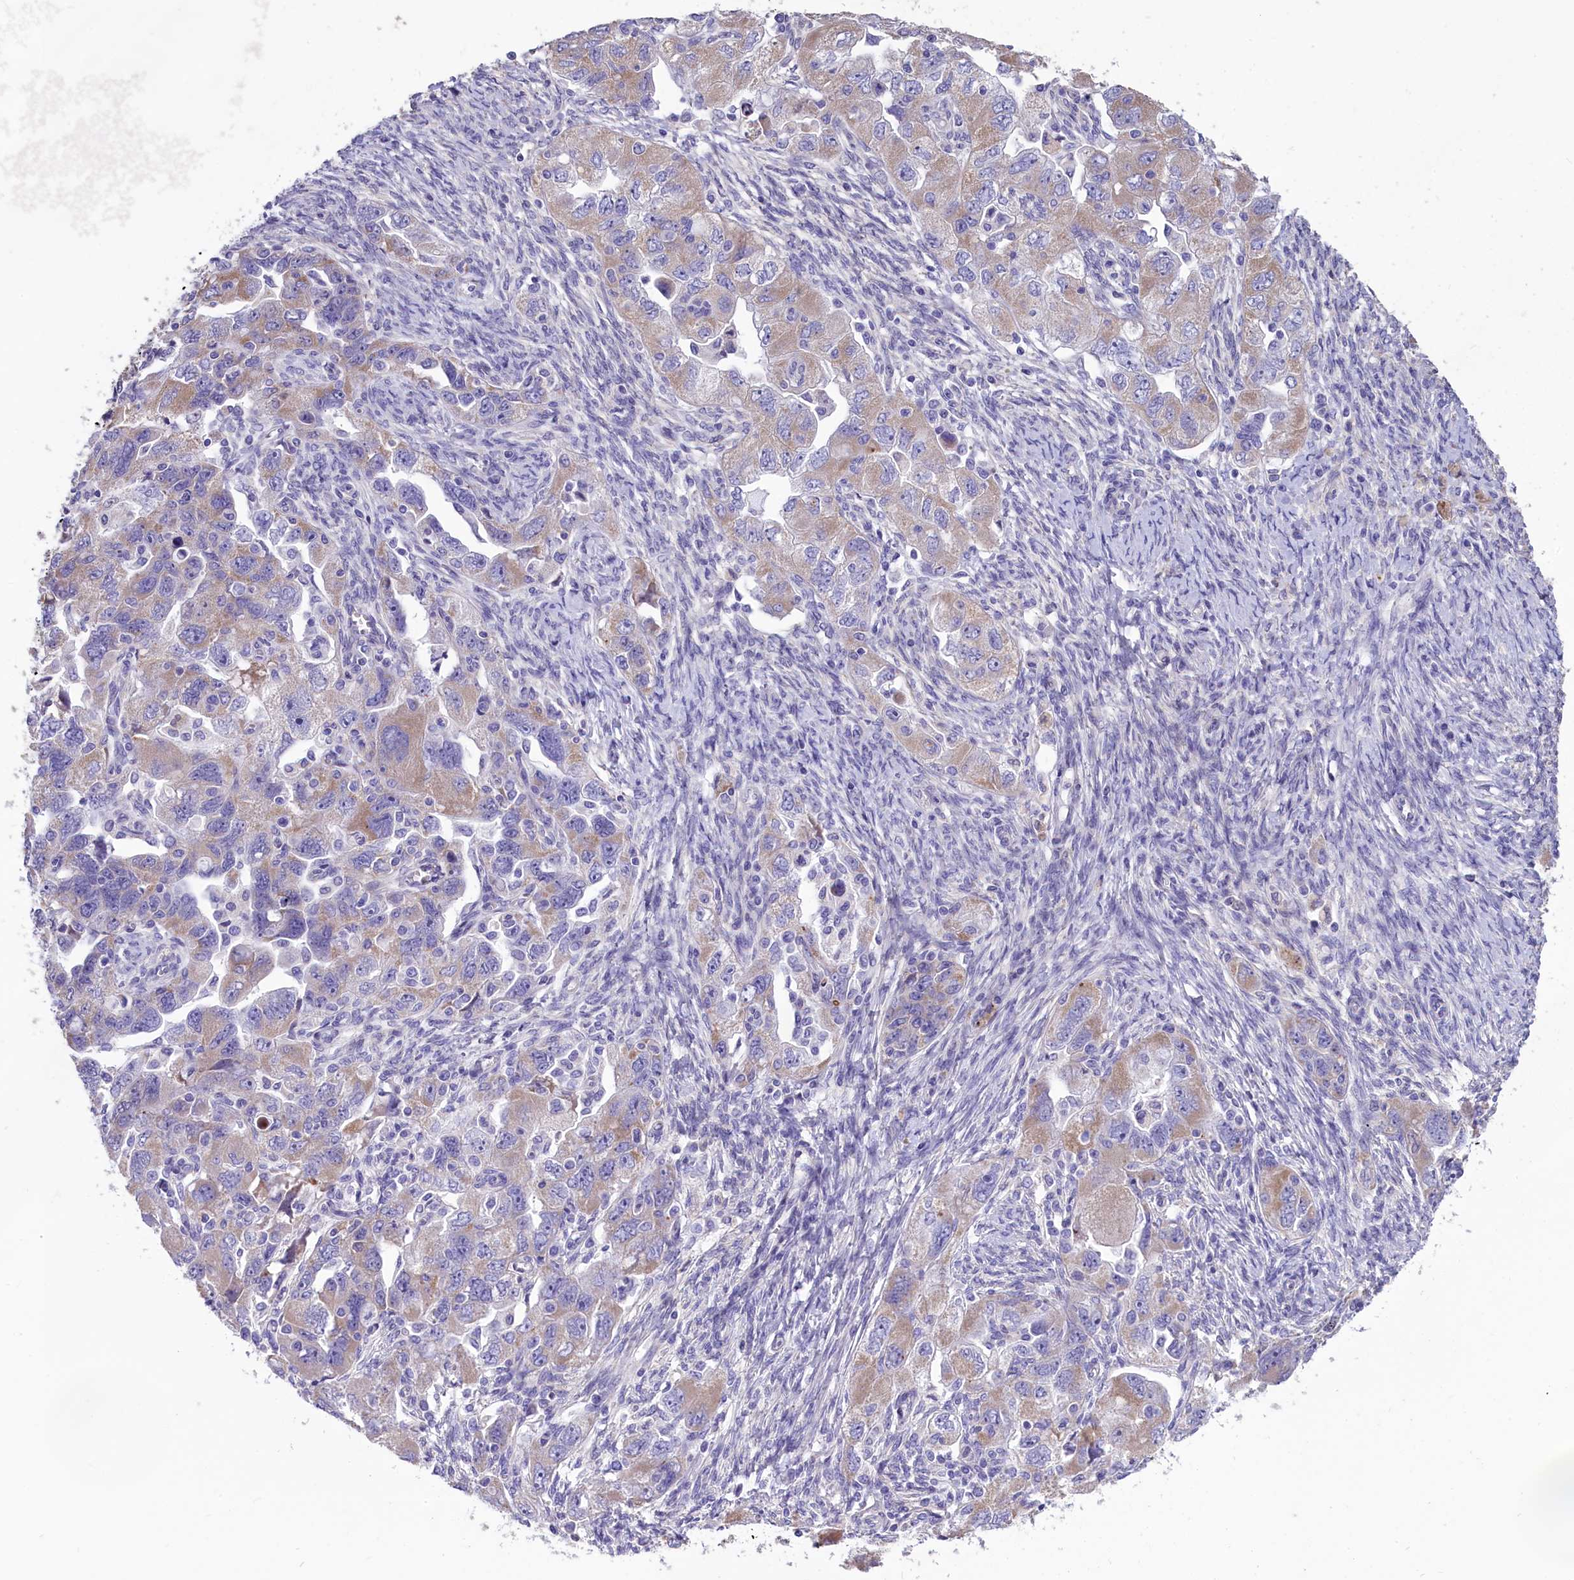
{"staining": {"intensity": "moderate", "quantity": "25%-75%", "location": "cytoplasmic/membranous"}, "tissue": "ovarian cancer", "cell_type": "Tumor cells", "image_type": "cancer", "snomed": [{"axis": "morphology", "description": "Carcinoma, NOS"}, {"axis": "morphology", "description": "Cystadenocarcinoma, serous, NOS"}, {"axis": "topography", "description": "Ovary"}], "caption": "Protein analysis of serous cystadenocarcinoma (ovarian) tissue shows moderate cytoplasmic/membranous positivity in approximately 25%-75% of tumor cells.", "gene": "CYP2U1", "patient": {"sex": "female", "age": 69}}